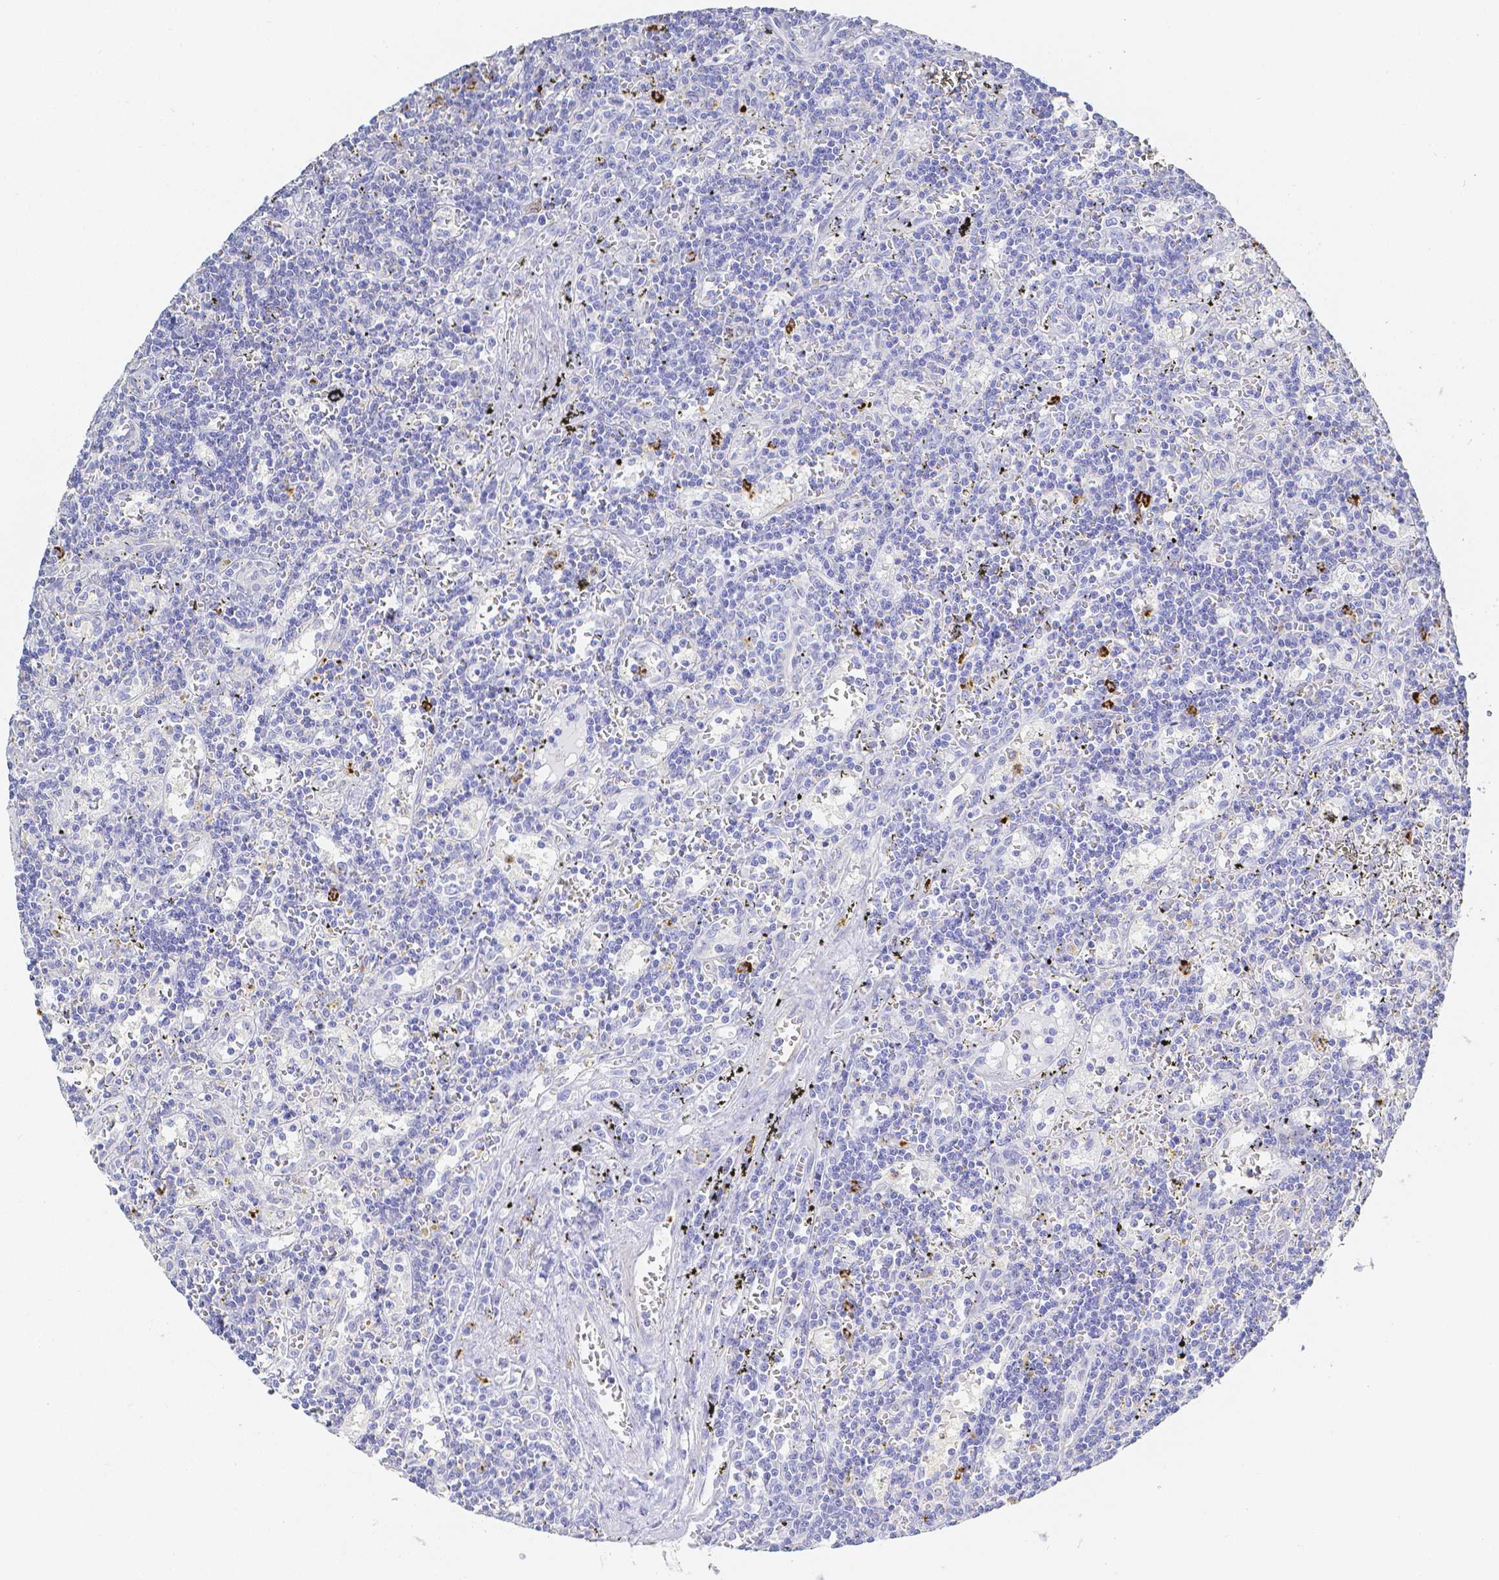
{"staining": {"intensity": "negative", "quantity": "none", "location": "none"}, "tissue": "lymphoma", "cell_type": "Tumor cells", "image_type": "cancer", "snomed": [{"axis": "morphology", "description": "Malignant lymphoma, non-Hodgkin's type, Low grade"}, {"axis": "topography", "description": "Spleen"}], "caption": "A photomicrograph of human low-grade malignant lymphoma, non-Hodgkin's type is negative for staining in tumor cells.", "gene": "SMURF1", "patient": {"sex": "male", "age": 60}}